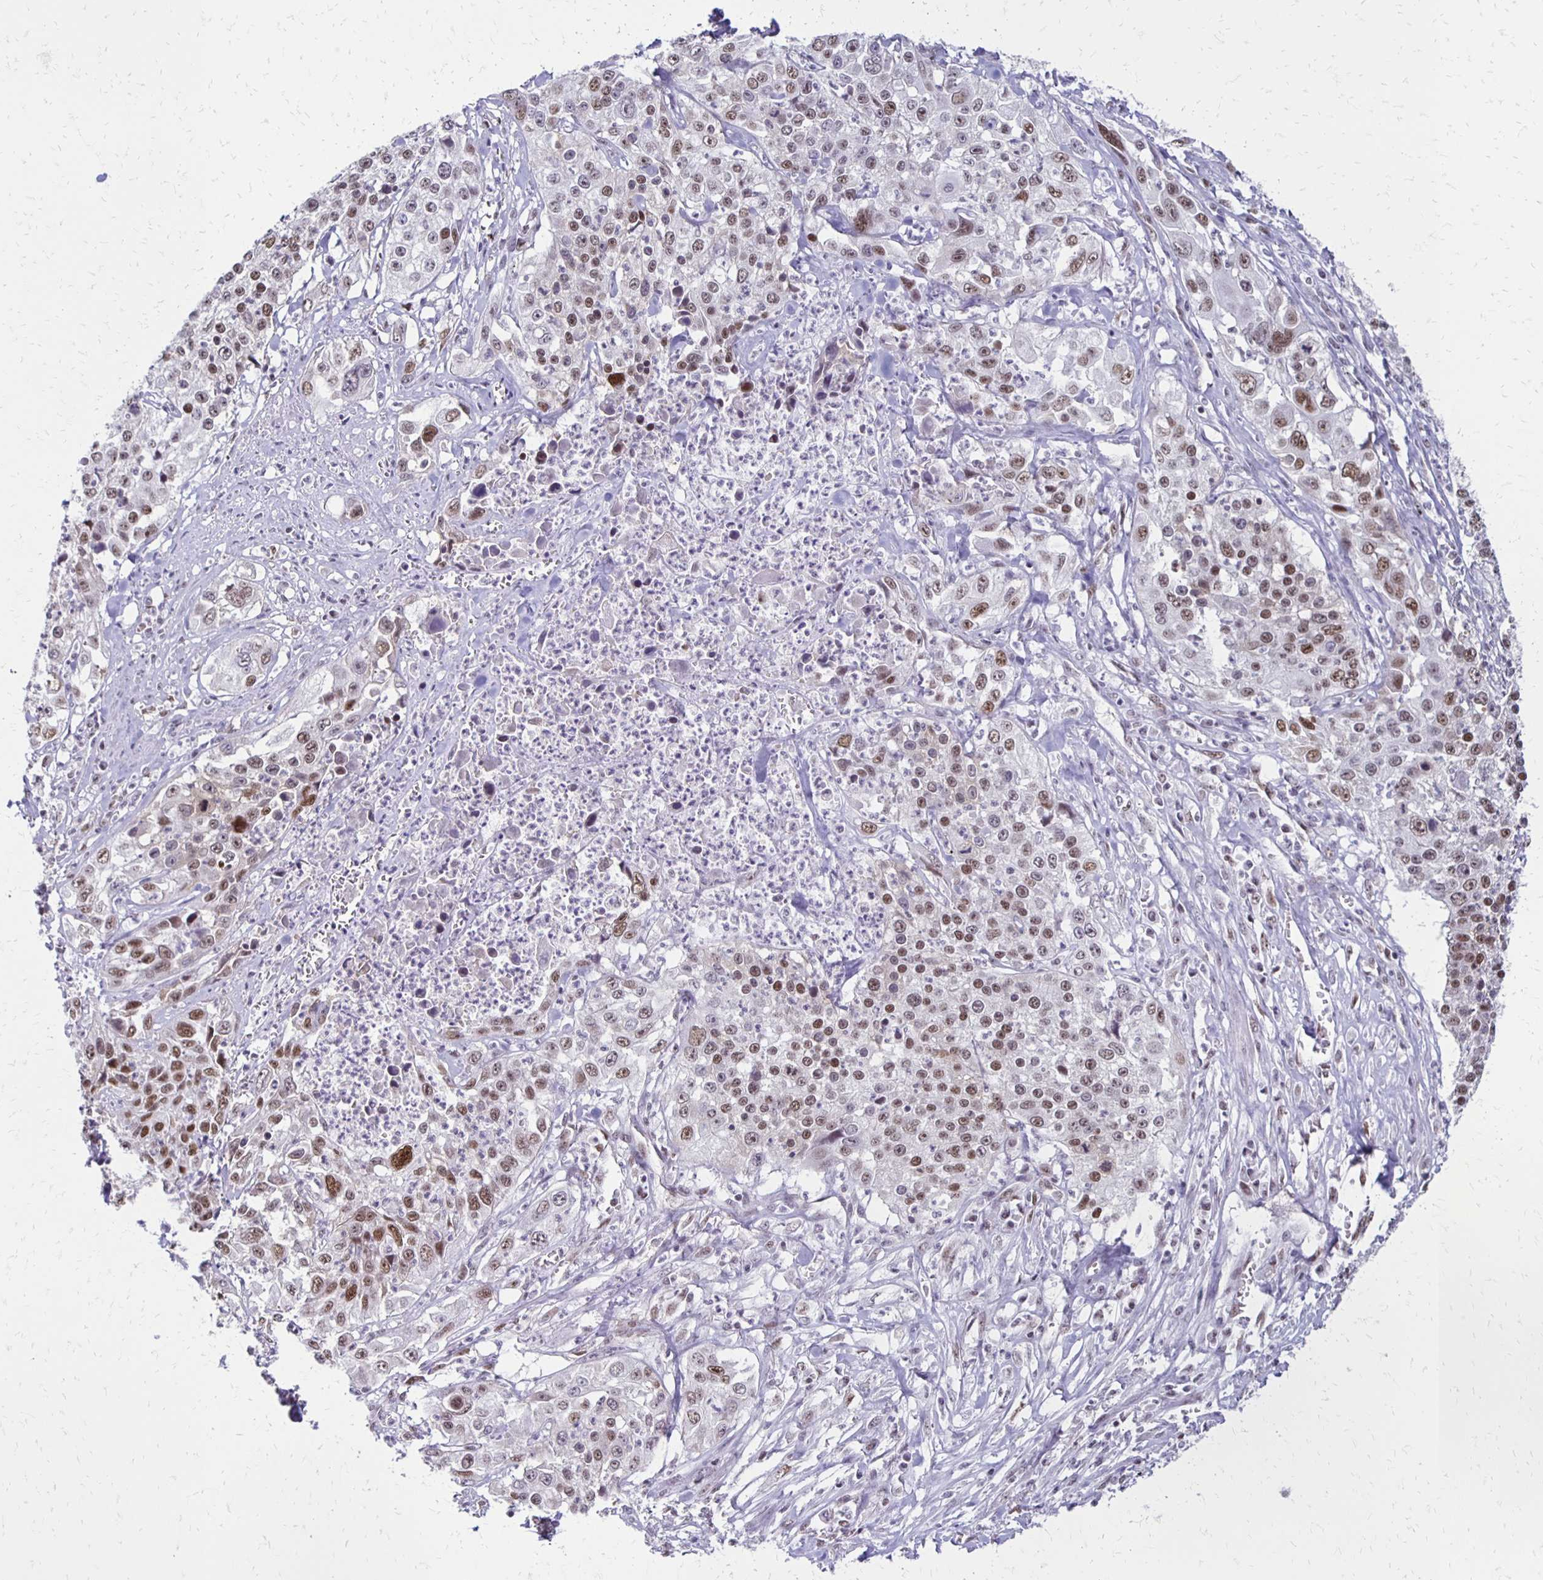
{"staining": {"intensity": "moderate", "quantity": ">75%", "location": "nuclear"}, "tissue": "lung cancer", "cell_type": "Tumor cells", "image_type": "cancer", "snomed": [{"axis": "morphology", "description": "Squamous cell carcinoma, NOS"}, {"axis": "morphology", "description": "Squamous cell carcinoma, metastatic, NOS"}, {"axis": "topography", "description": "Lung"}, {"axis": "topography", "description": "Pleura, NOS"}], "caption": "Lung cancer (metastatic squamous cell carcinoma) was stained to show a protein in brown. There is medium levels of moderate nuclear expression in approximately >75% of tumor cells.", "gene": "DDB2", "patient": {"sex": "male", "age": 72}}